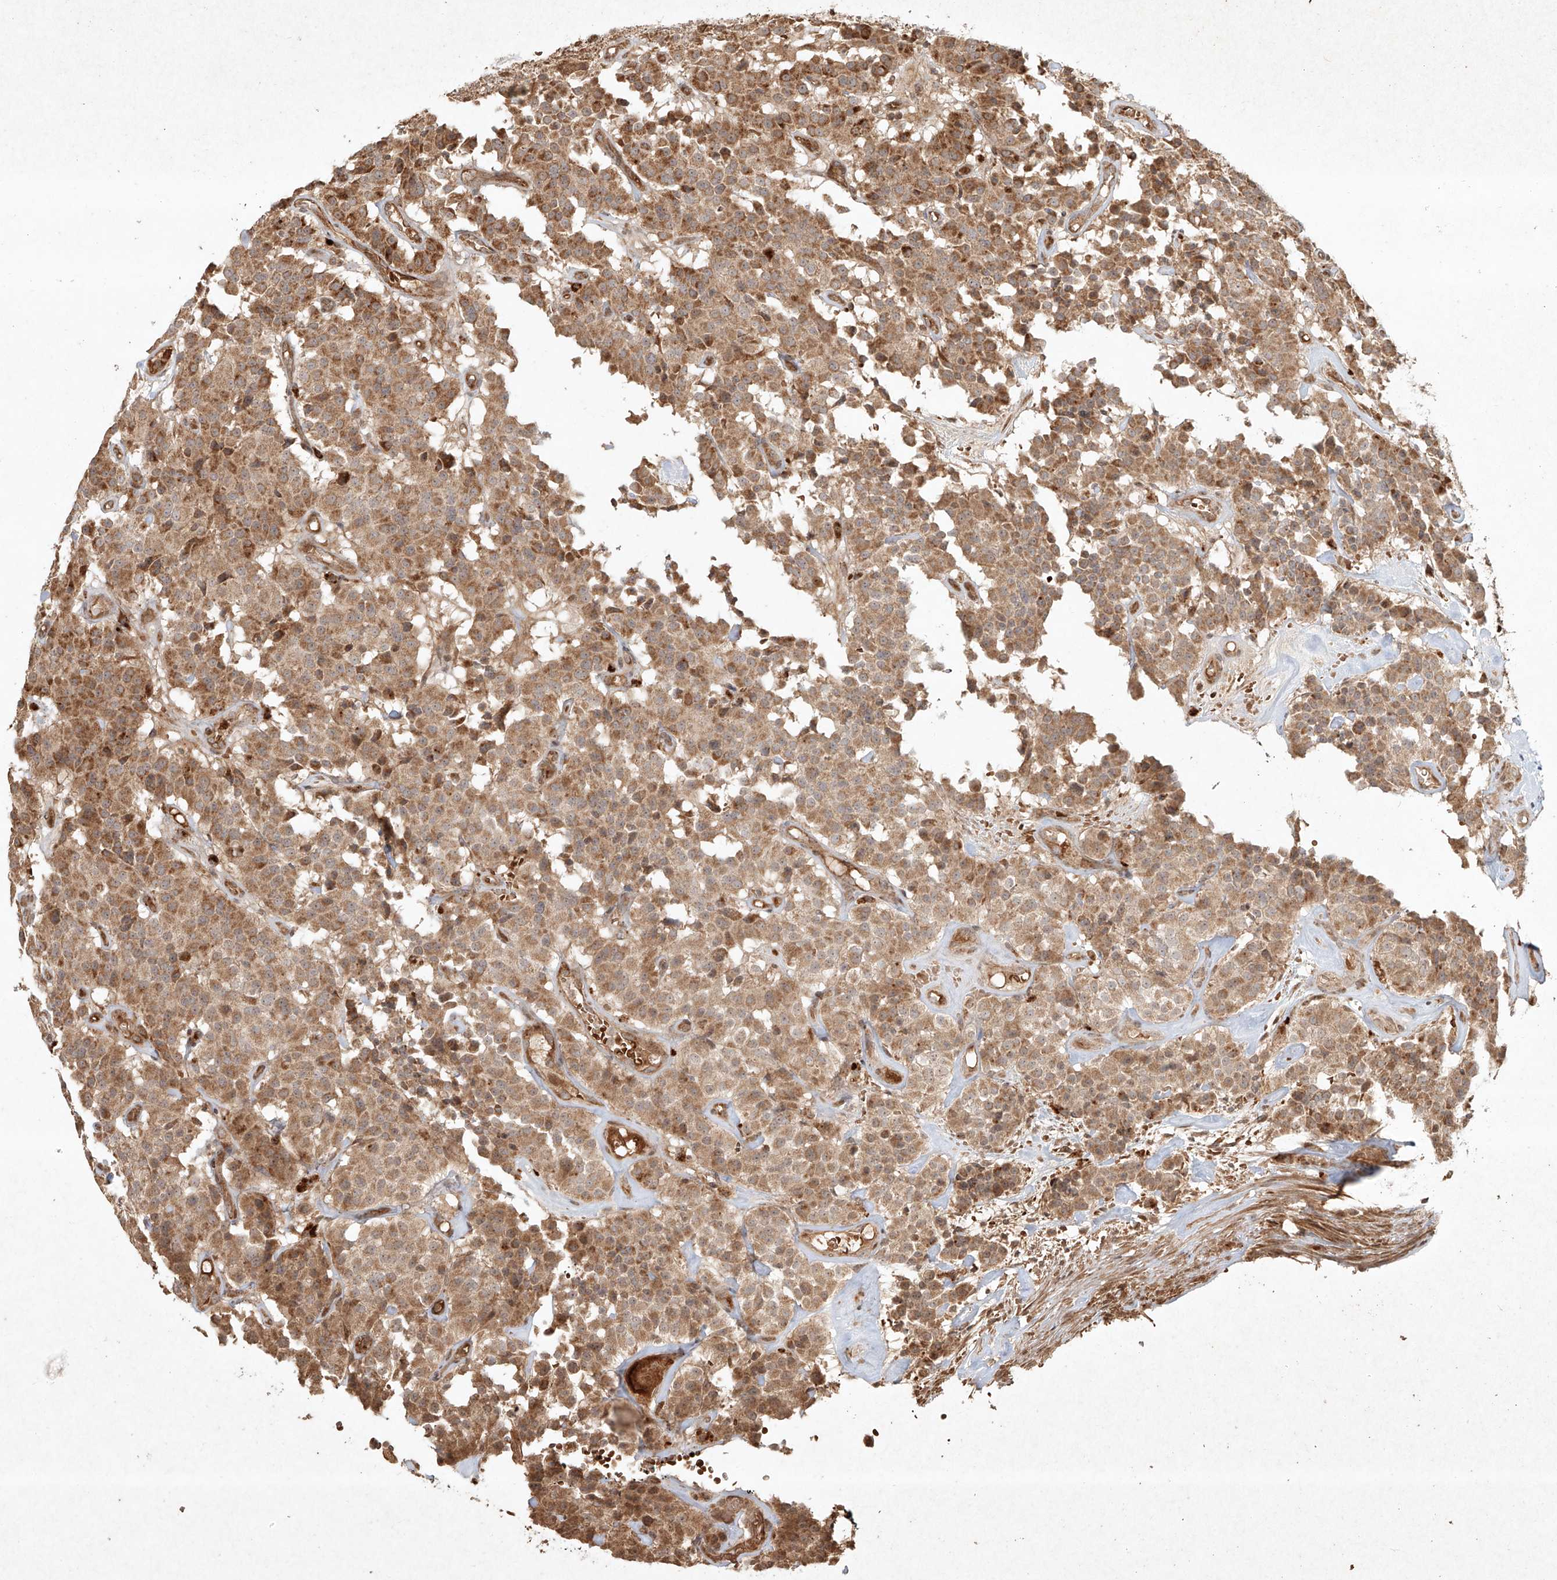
{"staining": {"intensity": "moderate", "quantity": ">75%", "location": "cytoplasmic/membranous"}, "tissue": "carcinoid", "cell_type": "Tumor cells", "image_type": "cancer", "snomed": [{"axis": "morphology", "description": "Carcinoid, malignant, NOS"}, {"axis": "topography", "description": "Lung"}], "caption": "Immunohistochemical staining of carcinoid displays medium levels of moderate cytoplasmic/membranous protein expression in about >75% of tumor cells.", "gene": "CYYR1", "patient": {"sex": "male", "age": 30}}